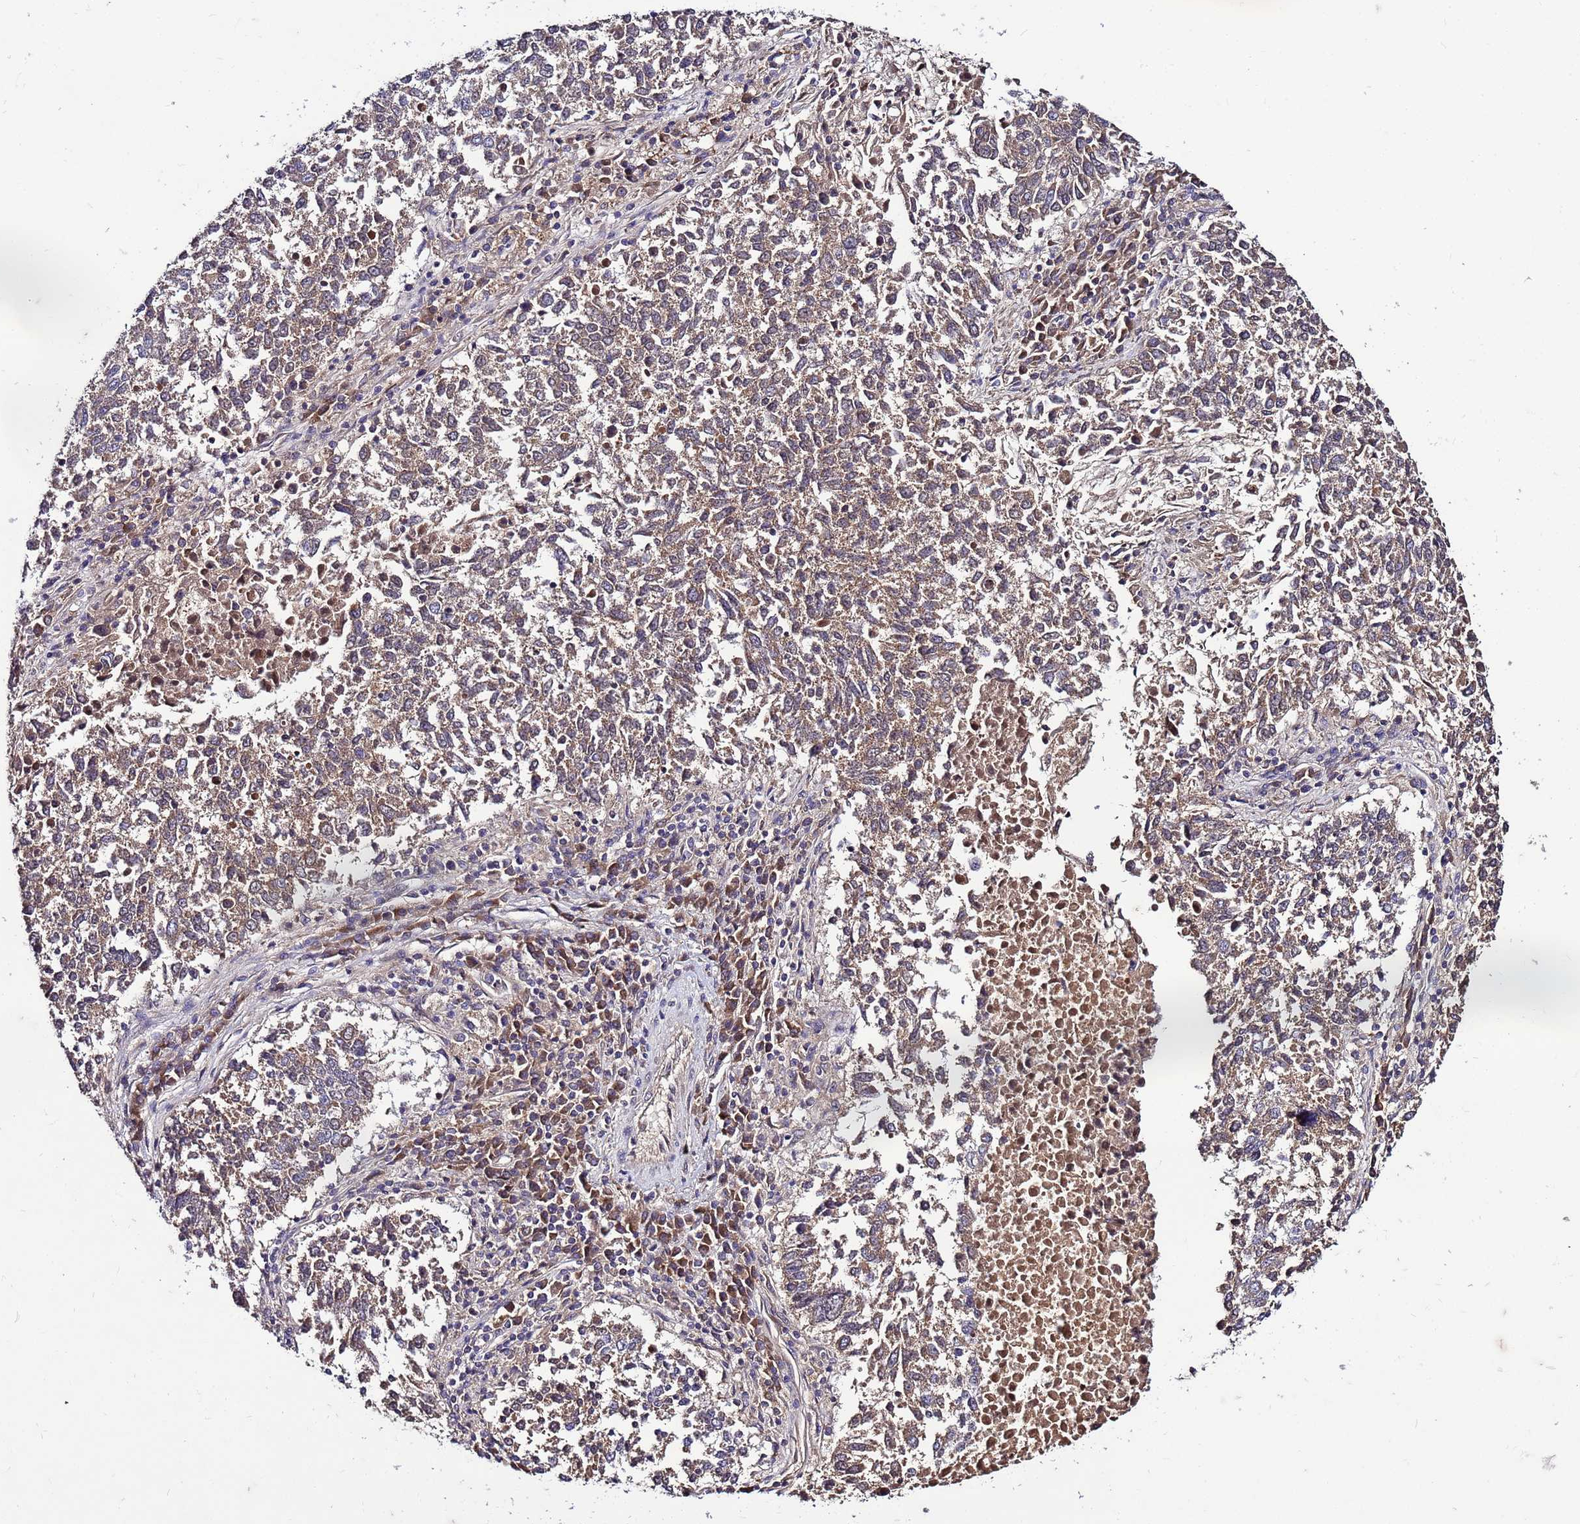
{"staining": {"intensity": "weak", "quantity": ">75%", "location": "cytoplasmic/membranous"}, "tissue": "lung cancer", "cell_type": "Tumor cells", "image_type": "cancer", "snomed": [{"axis": "morphology", "description": "Squamous cell carcinoma, NOS"}, {"axis": "topography", "description": "Lung"}], "caption": "An image showing weak cytoplasmic/membranous positivity in about >75% of tumor cells in squamous cell carcinoma (lung), as visualized by brown immunohistochemical staining.", "gene": "GSPT2", "patient": {"sex": "male", "age": 73}}